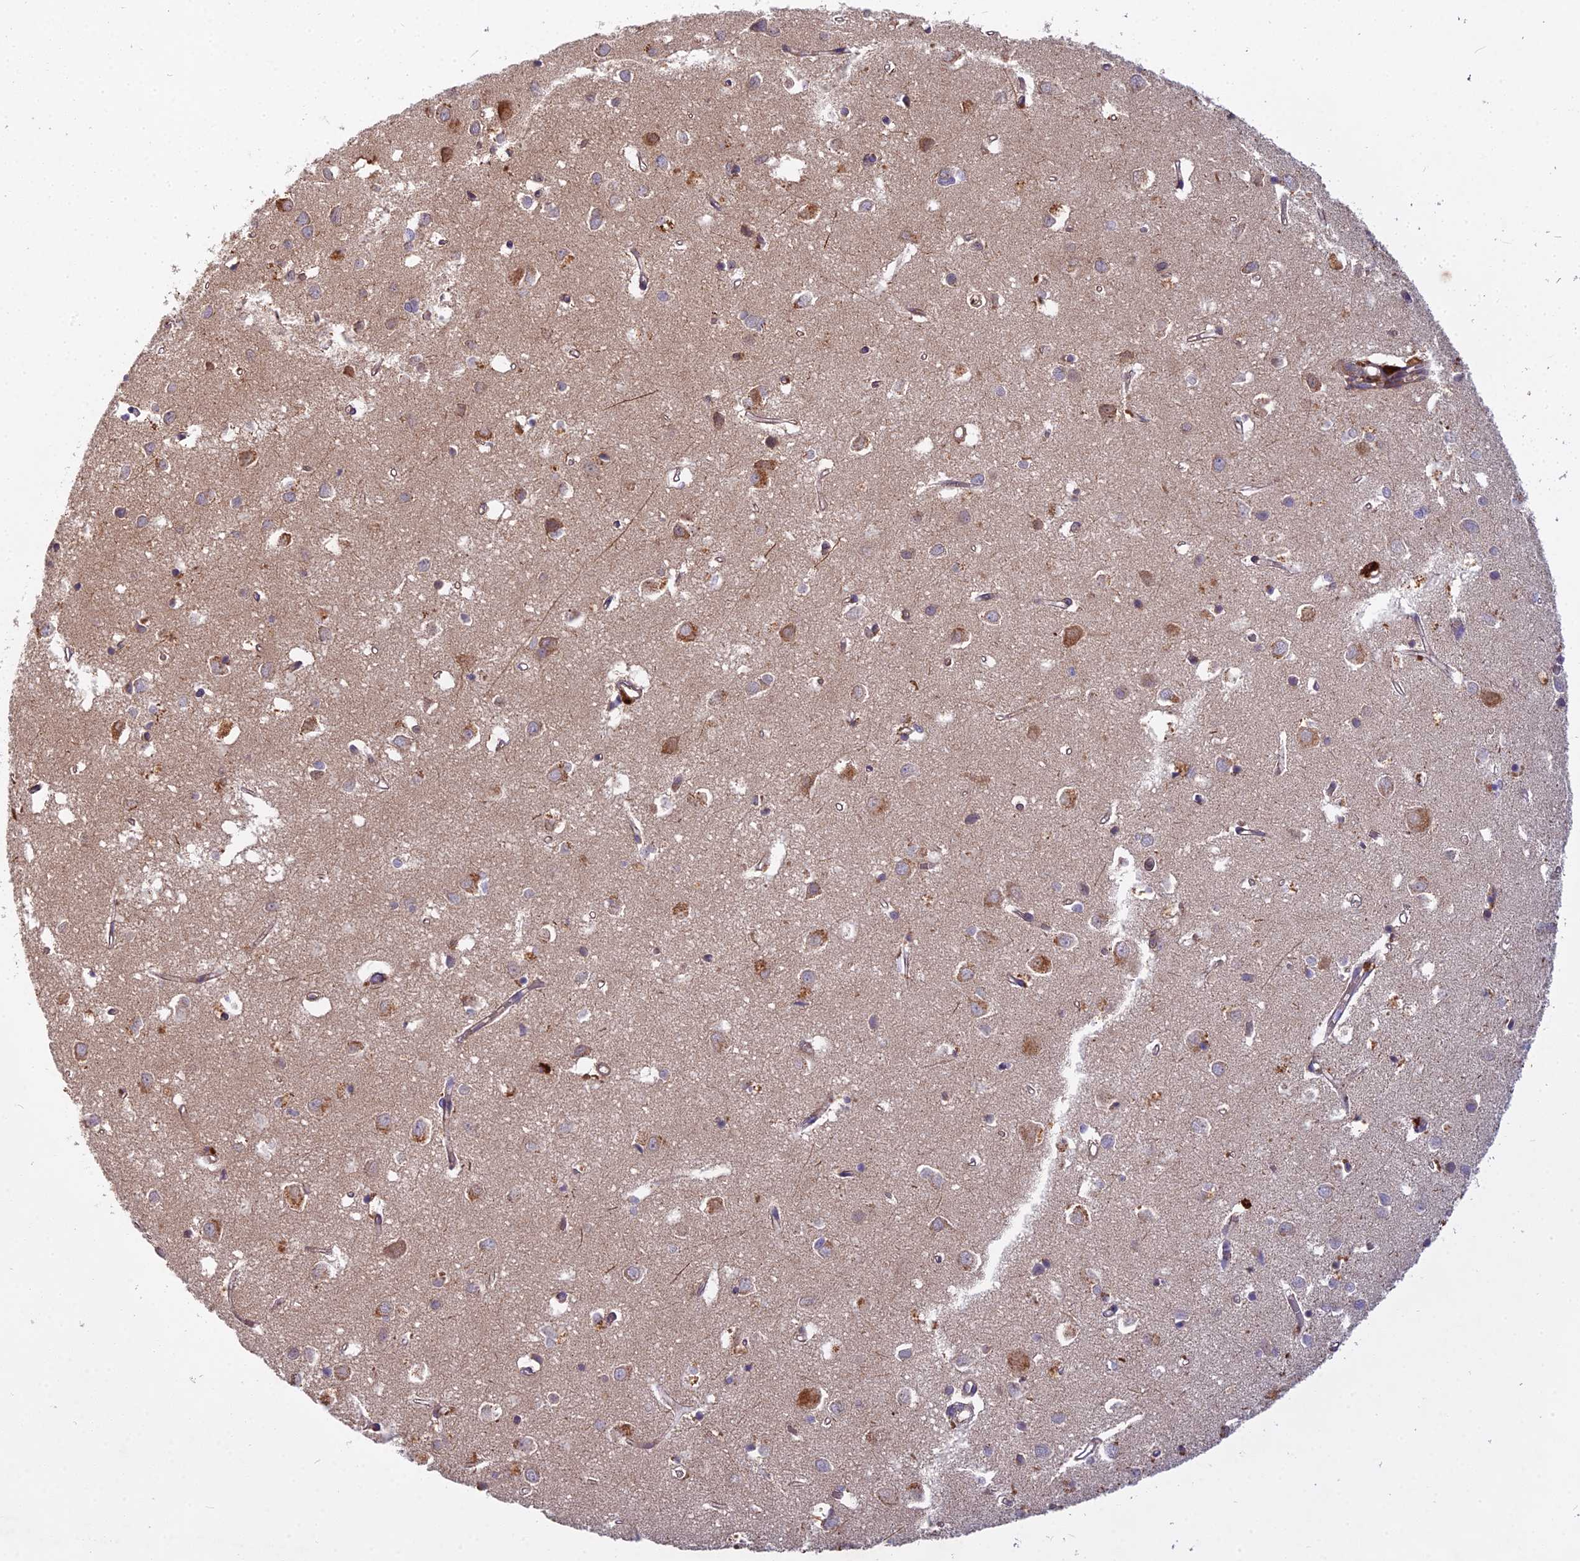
{"staining": {"intensity": "negative", "quantity": "none", "location": "none"}, "tissue": "cerebral cortex", "cell_type": "Endothelial cells", "image_type": "normal", "snomed": [{"axis": "morphology", "description": "Normal tissue, NOS"}, {"axis": "topography", "description": "Cerebral cortex"}], "caption": "Image shows no protein staining in endothelial cells of unremarkable cerebral cortex.", "gene": "CCDC167", "patient": {"sex": "female", "age": 64}}